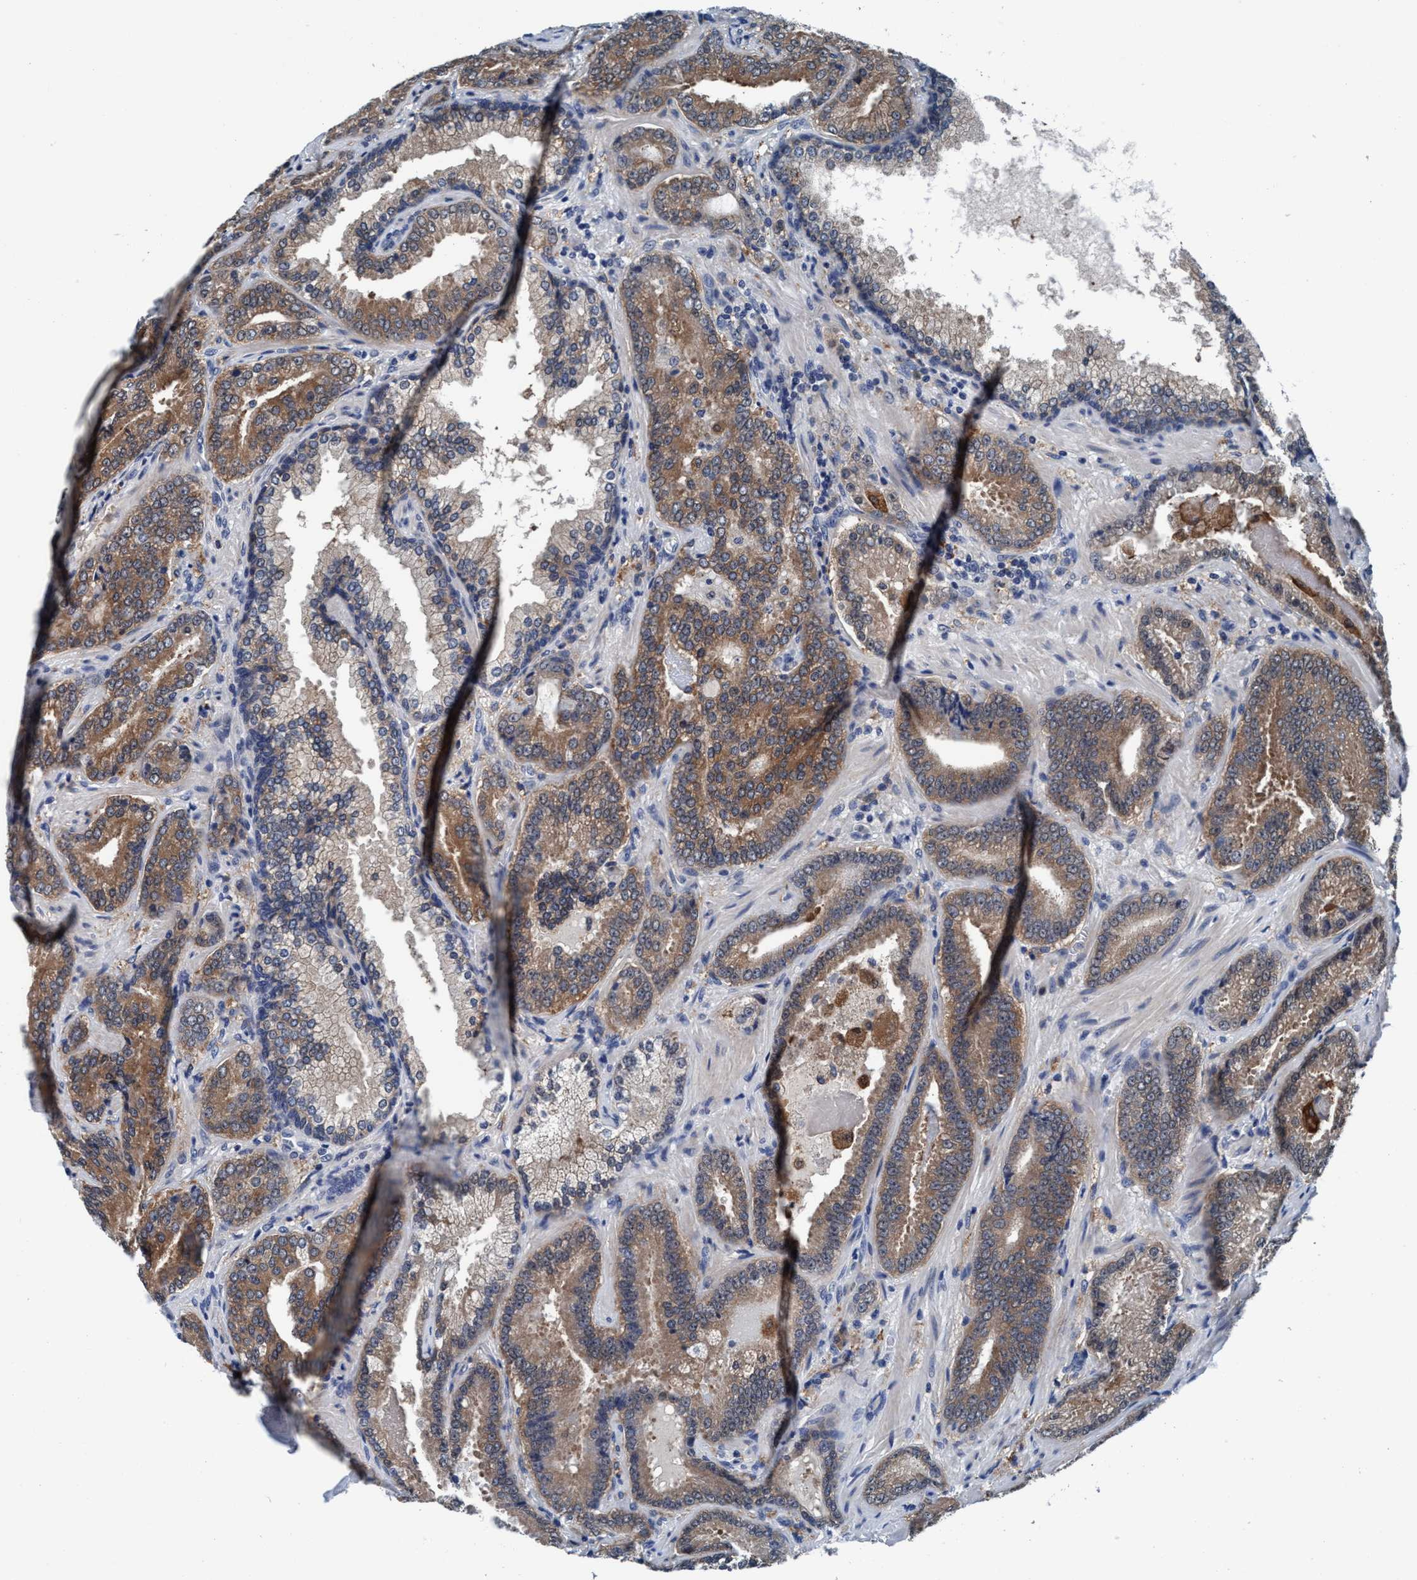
{"staining": {"intensity": "moderate", "quantity": ">75%", "location": "cytoplasmic/membranous"}, "tissue": "prostate cancer", "cell_type": "Tumor cells", "image_type": "cancer", "snomed": [{"axis": "morphology", "description": "Adenocarcinoma, Low grade"}, {"axis": "topography", "description": "Prostate"}], "caption": "Protein expression analysis of prostate adenocarcinoma (low-grade) exhibits moderate cytoplasmic/membranous staining in approximately >75% of tumor cells. (brown staining indicates protein expression, while blue staining denotes nuclei).", "gene": "TMEM94", "patient": {"sex": "male", "age": 51}}